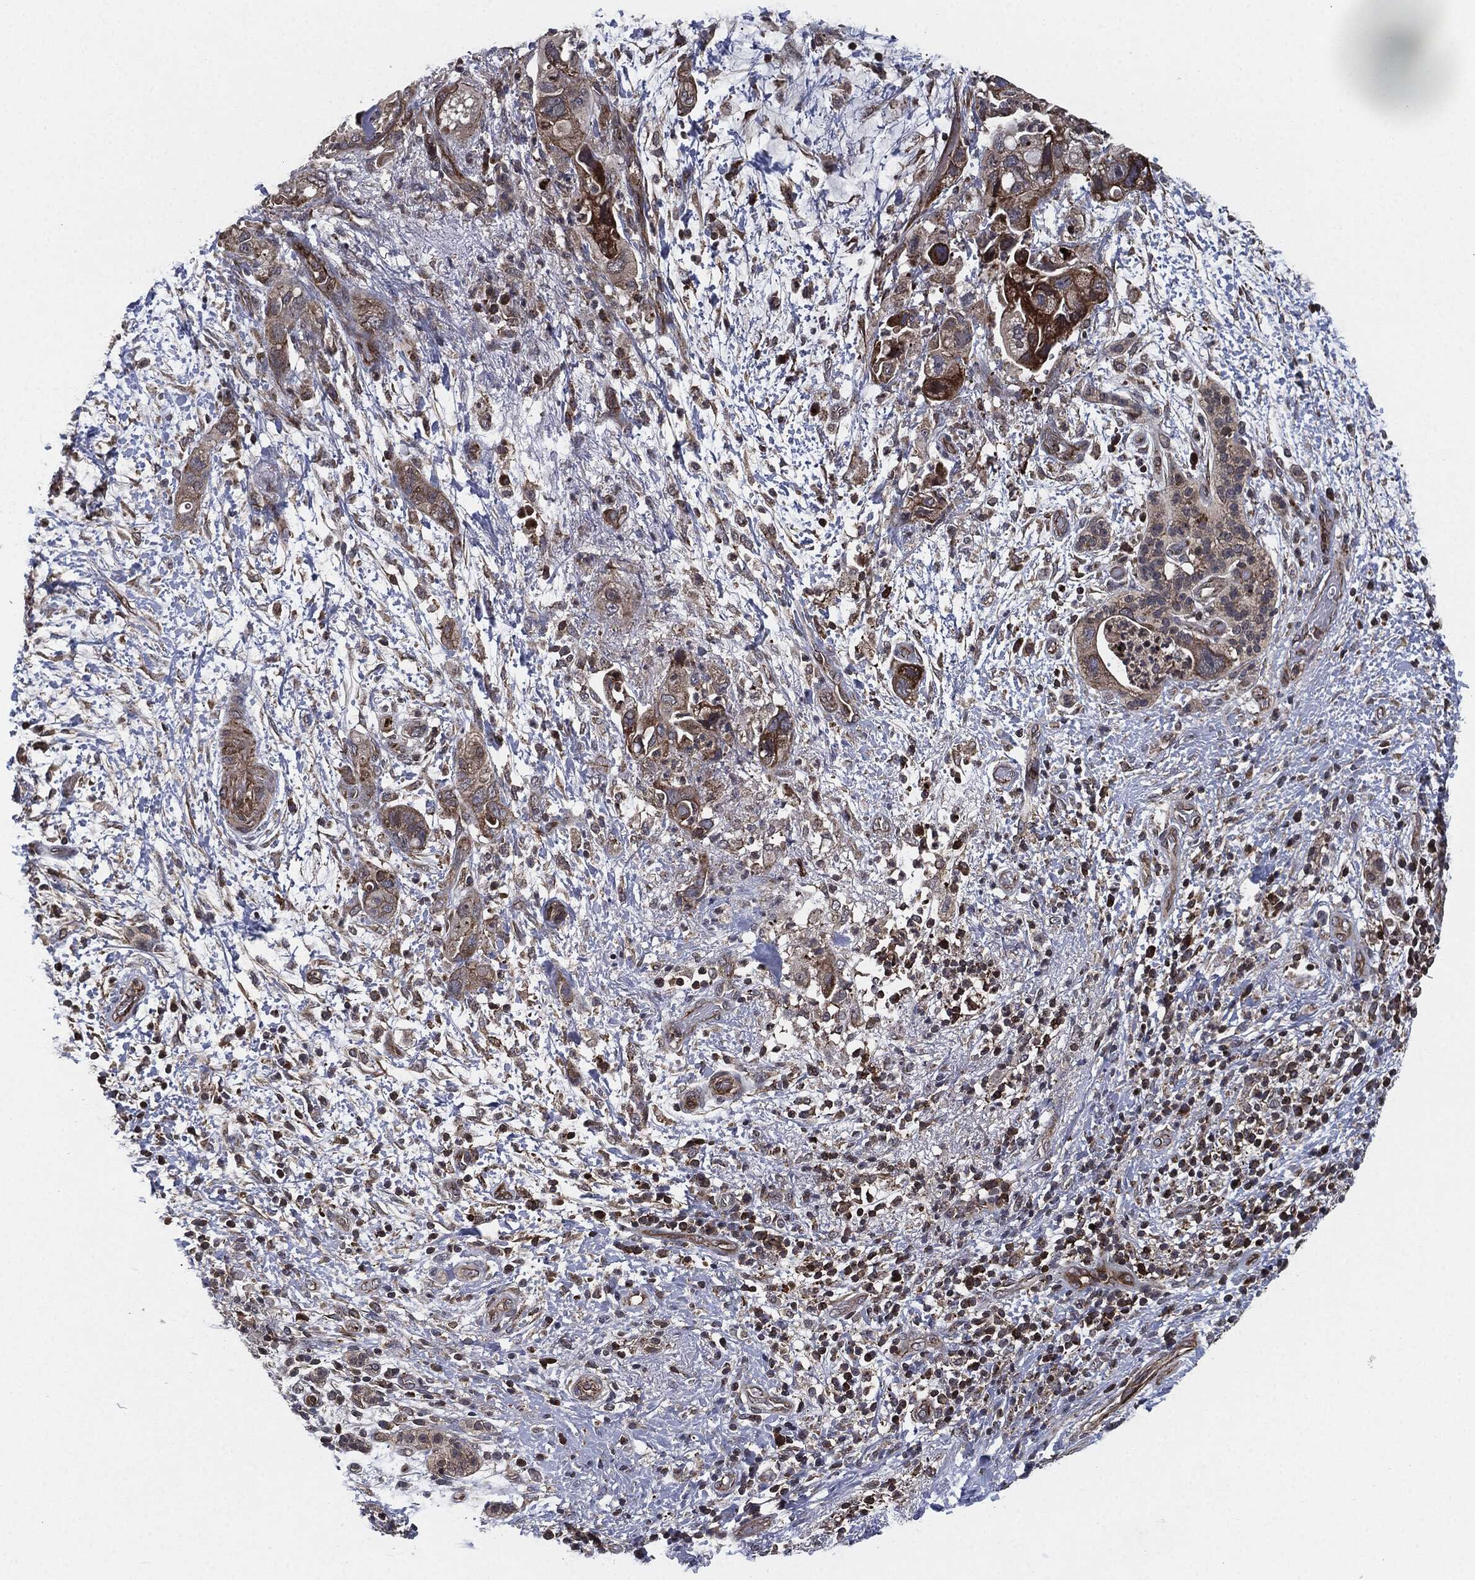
{"staining": {"intensity": "moderate", "quantity": "<25%", "location": "cytoplasmic/membranous"}, "tissue": "pancreatic cancer", "cell_type": "Tumor cells", "image_type": "cancer", "snomed": [{"axis": "morphology", "description": "Adenocarcinoma, NOS"}, {"axis": "topography", "description": "Pancreas"}], "caption": "Moderate cytoplasmic/membranous expression is seen in approximately <25% of tumor cells in adenocarcinoma (pancreatic).", "gene": "UBR1", "patient": {"sex": "female", "age": 72}}